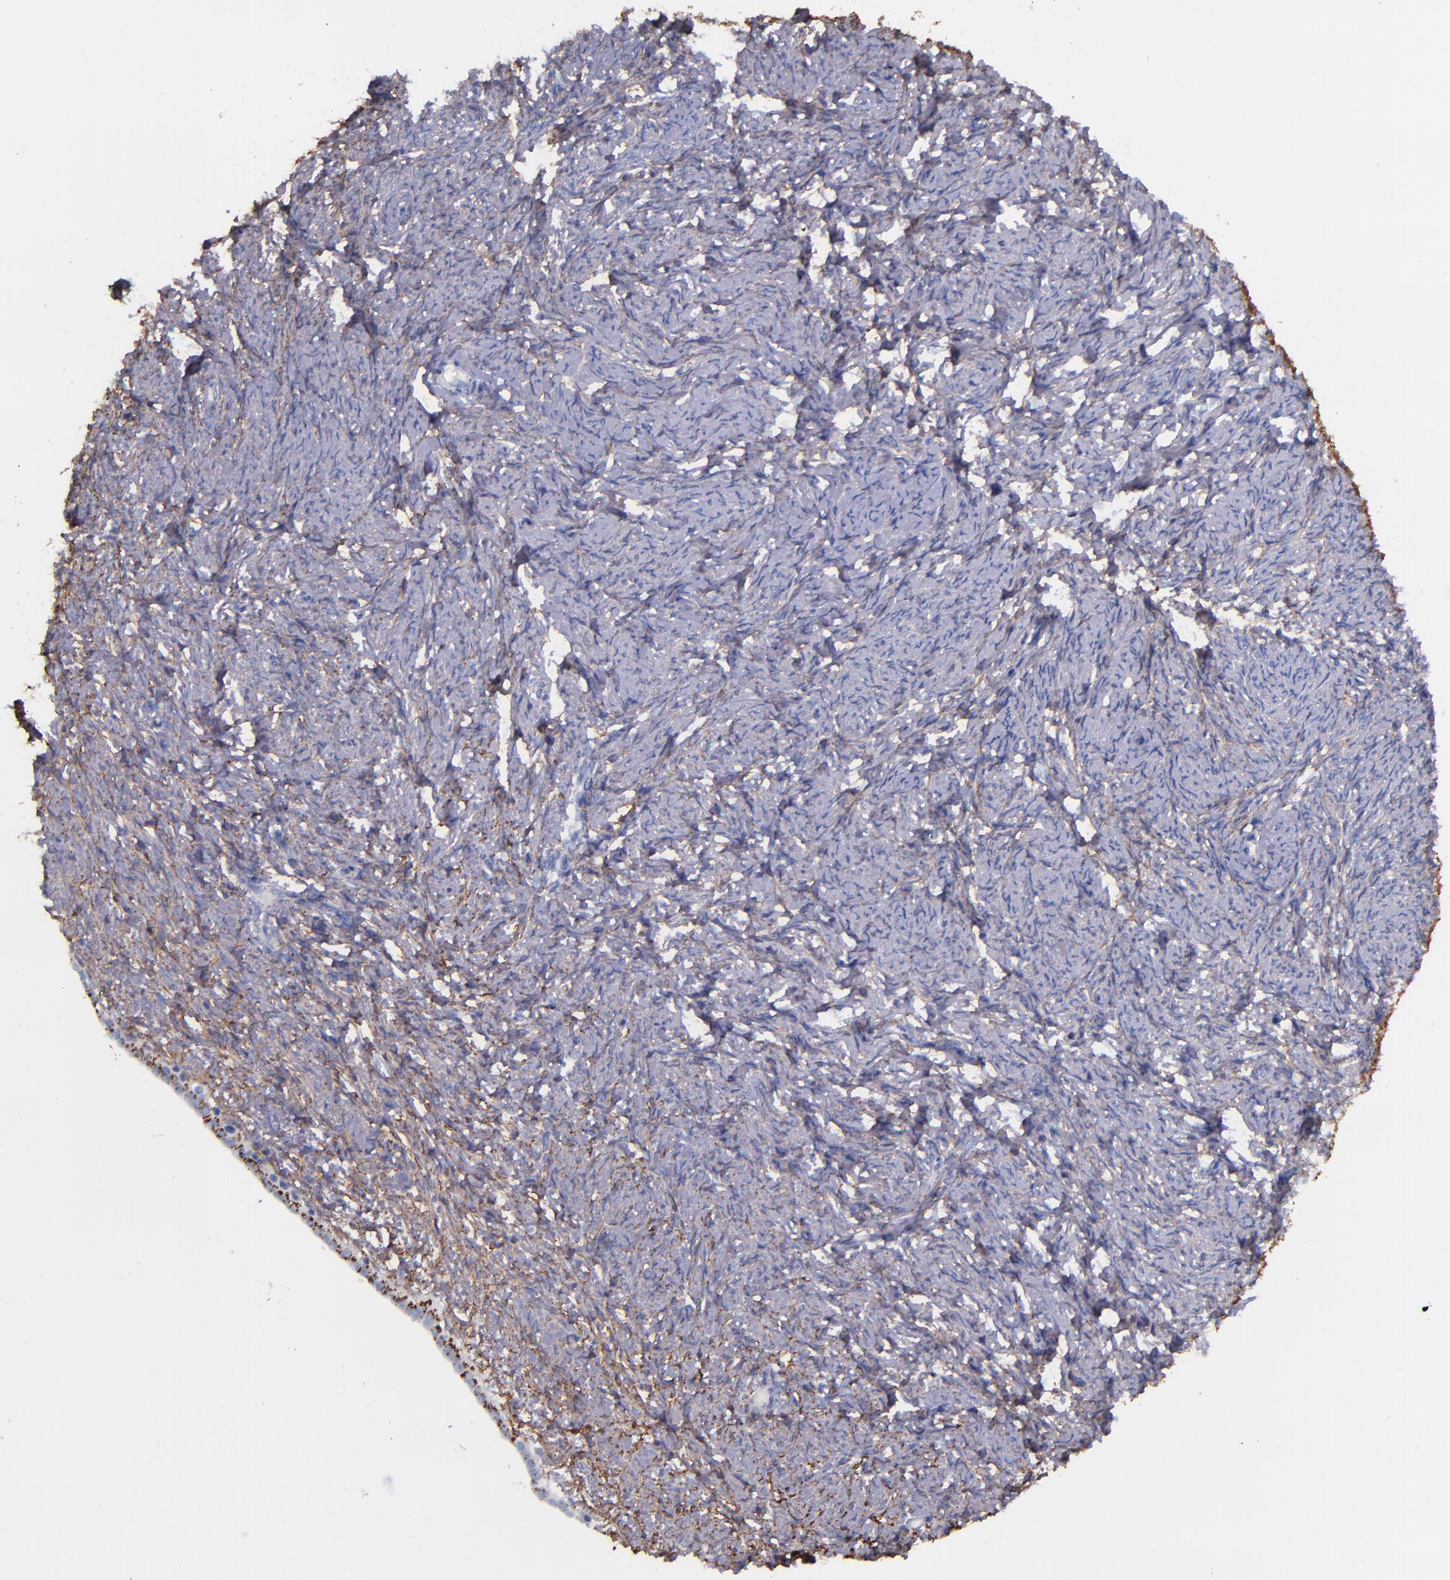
{"staining": {"intensity": "negative", "quantity": "none", "location": "none"}, "tissue": "ovarian cancer", "cell_type": "Tumor cells", "image_type": "cancer", "snomed": [{"axis": "morphology", "description": "Normal tissue, NOS"}, {"axis": "morphology", "description": "Cystadenocarcinoma, serous, NOS"}, {"axis": "topography", "description": "Ovary"}], "caption": "Ovarian cancer was stained to show a protein in brown. There is no significant staining in tumor cells. (DAB (3,3'-diaminobenzidine) immunohistochemistry with hematoxylin counter stain).", "gene": "IVL", "patient": {"sex": "female", "age": 62}}